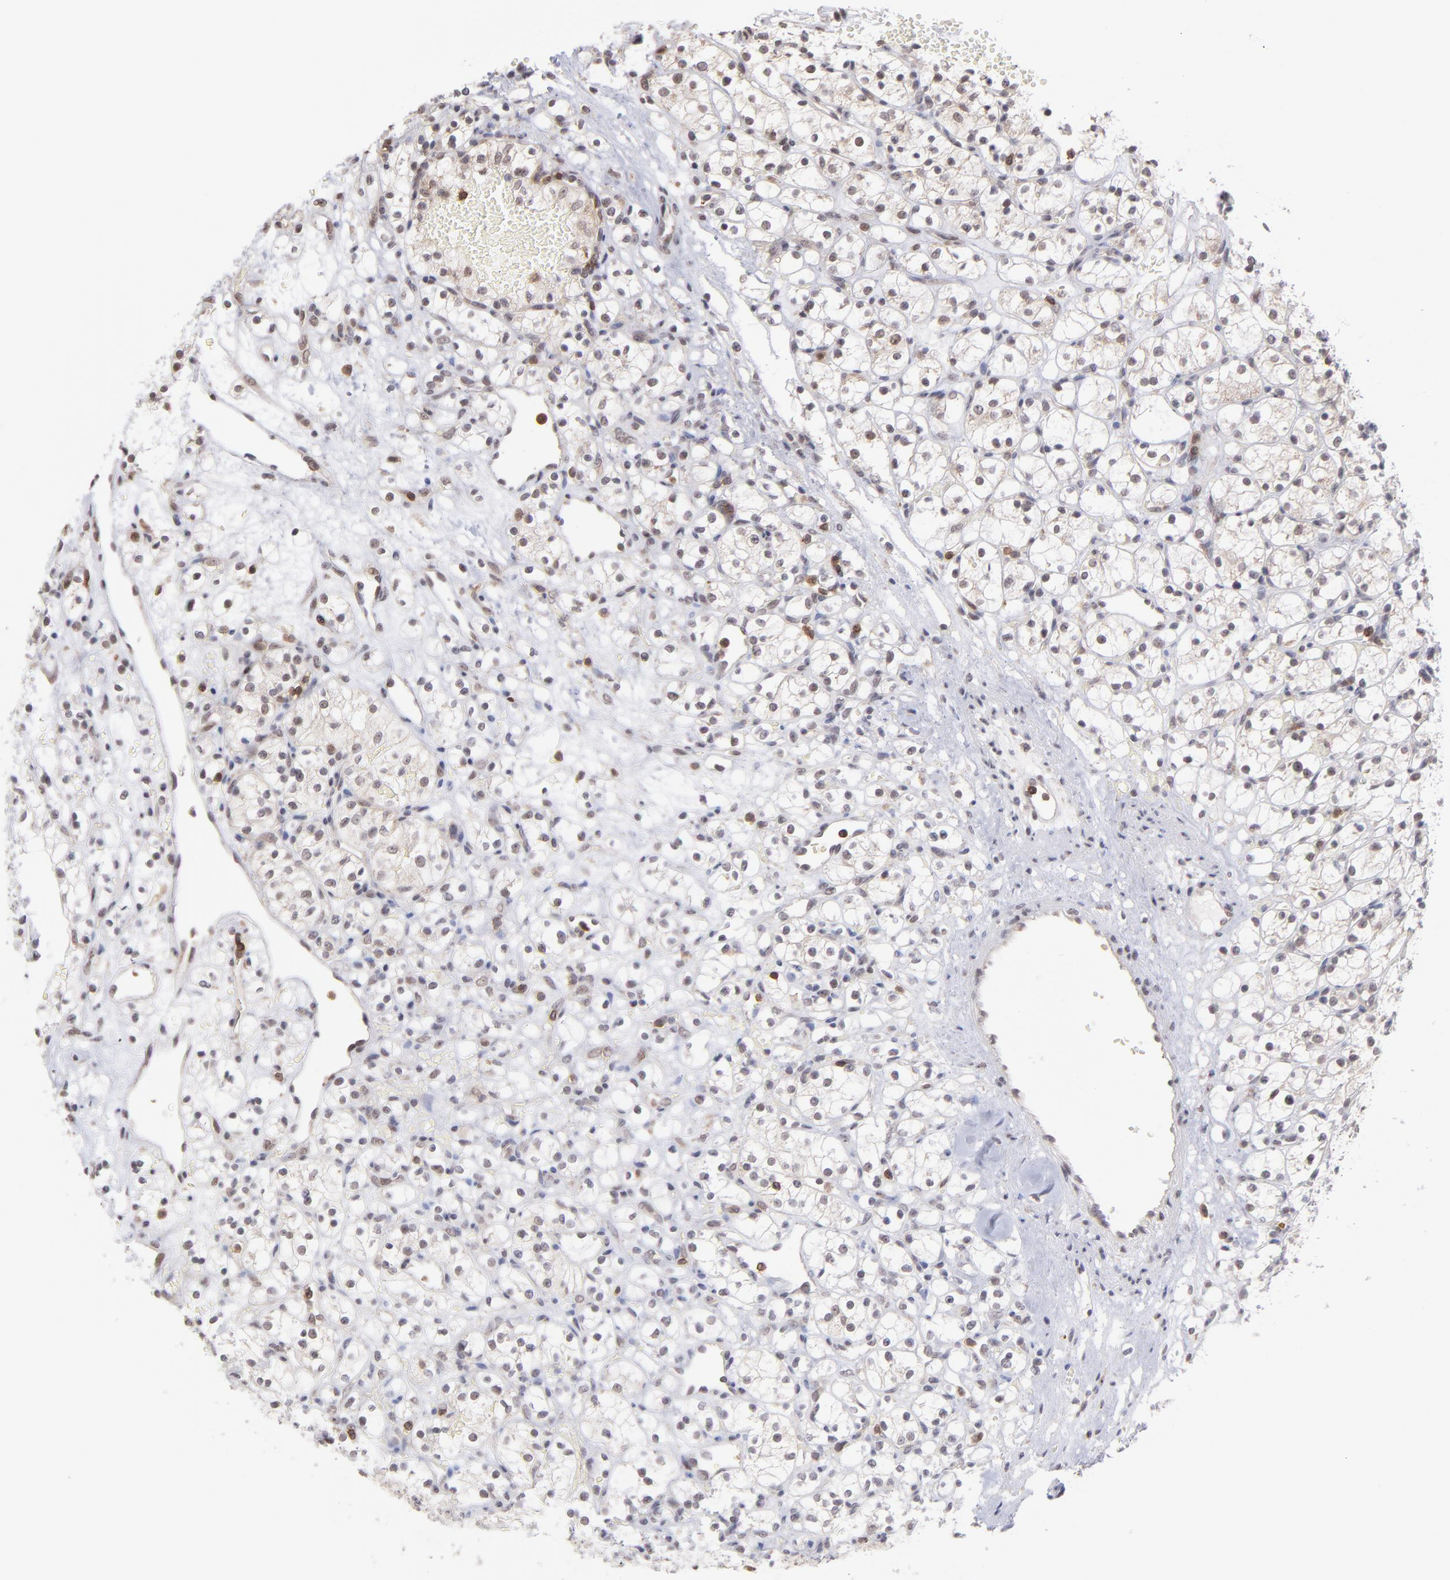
{"staining": {"intensity": "weak", "quantity": "<25%", "location": "nuclear"}, "tissue": "renal cancer", "cell_type": "Tumor cells", "image_type": "cancer", "snomed": [{"axis": "morphology", "description": "Adenocarcinoma, NOS"}, {"axis": "topography", "description": "Kidney"}], "caption": "The photomicrograph demonstrates no staining of tumor cells in renal adenocarcinoma.", "gene": "OAS1", "patient": {"sex": "female", "age": 60}}